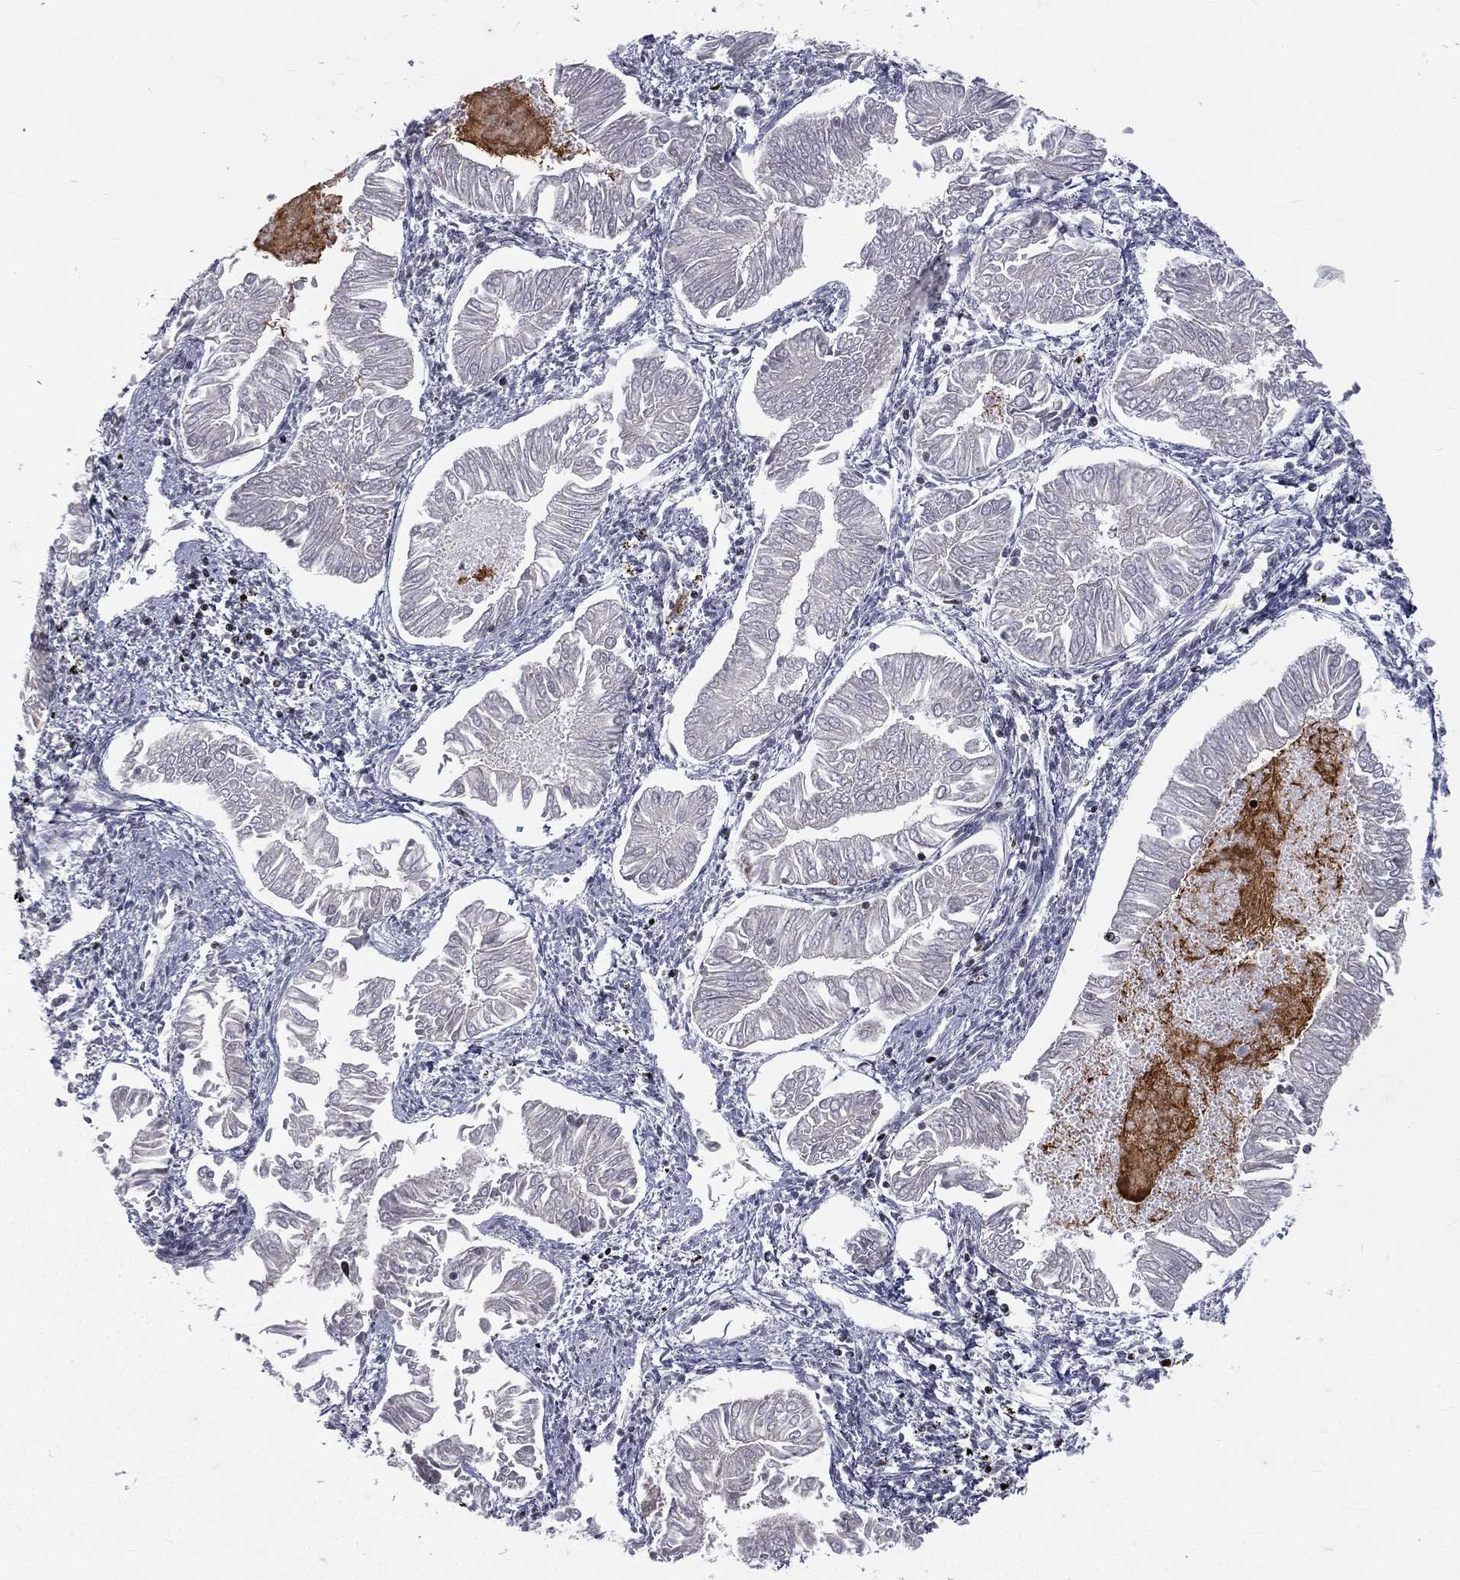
{"staining": {"intensity": "negative", "quantity": "none", "location": "none"}, "tissue": "endometrial cancer", "cell_type": "Tumor cells", "image_type": "cancer", "snomed": [{"axis": "morphology", "description": "Adenocarcinoma, NOS"}, {"axis": "topography", "description": "Endometrium"}], "caption": "Immunohistochemistry histopathology image of neoplastic tissue: adenocarcinoma (endometrial) stained with DAB exhibits no significant protein expression in tumor cells.", "gene": "MNDA", "patient": {"sex": "female", "age": 53}}